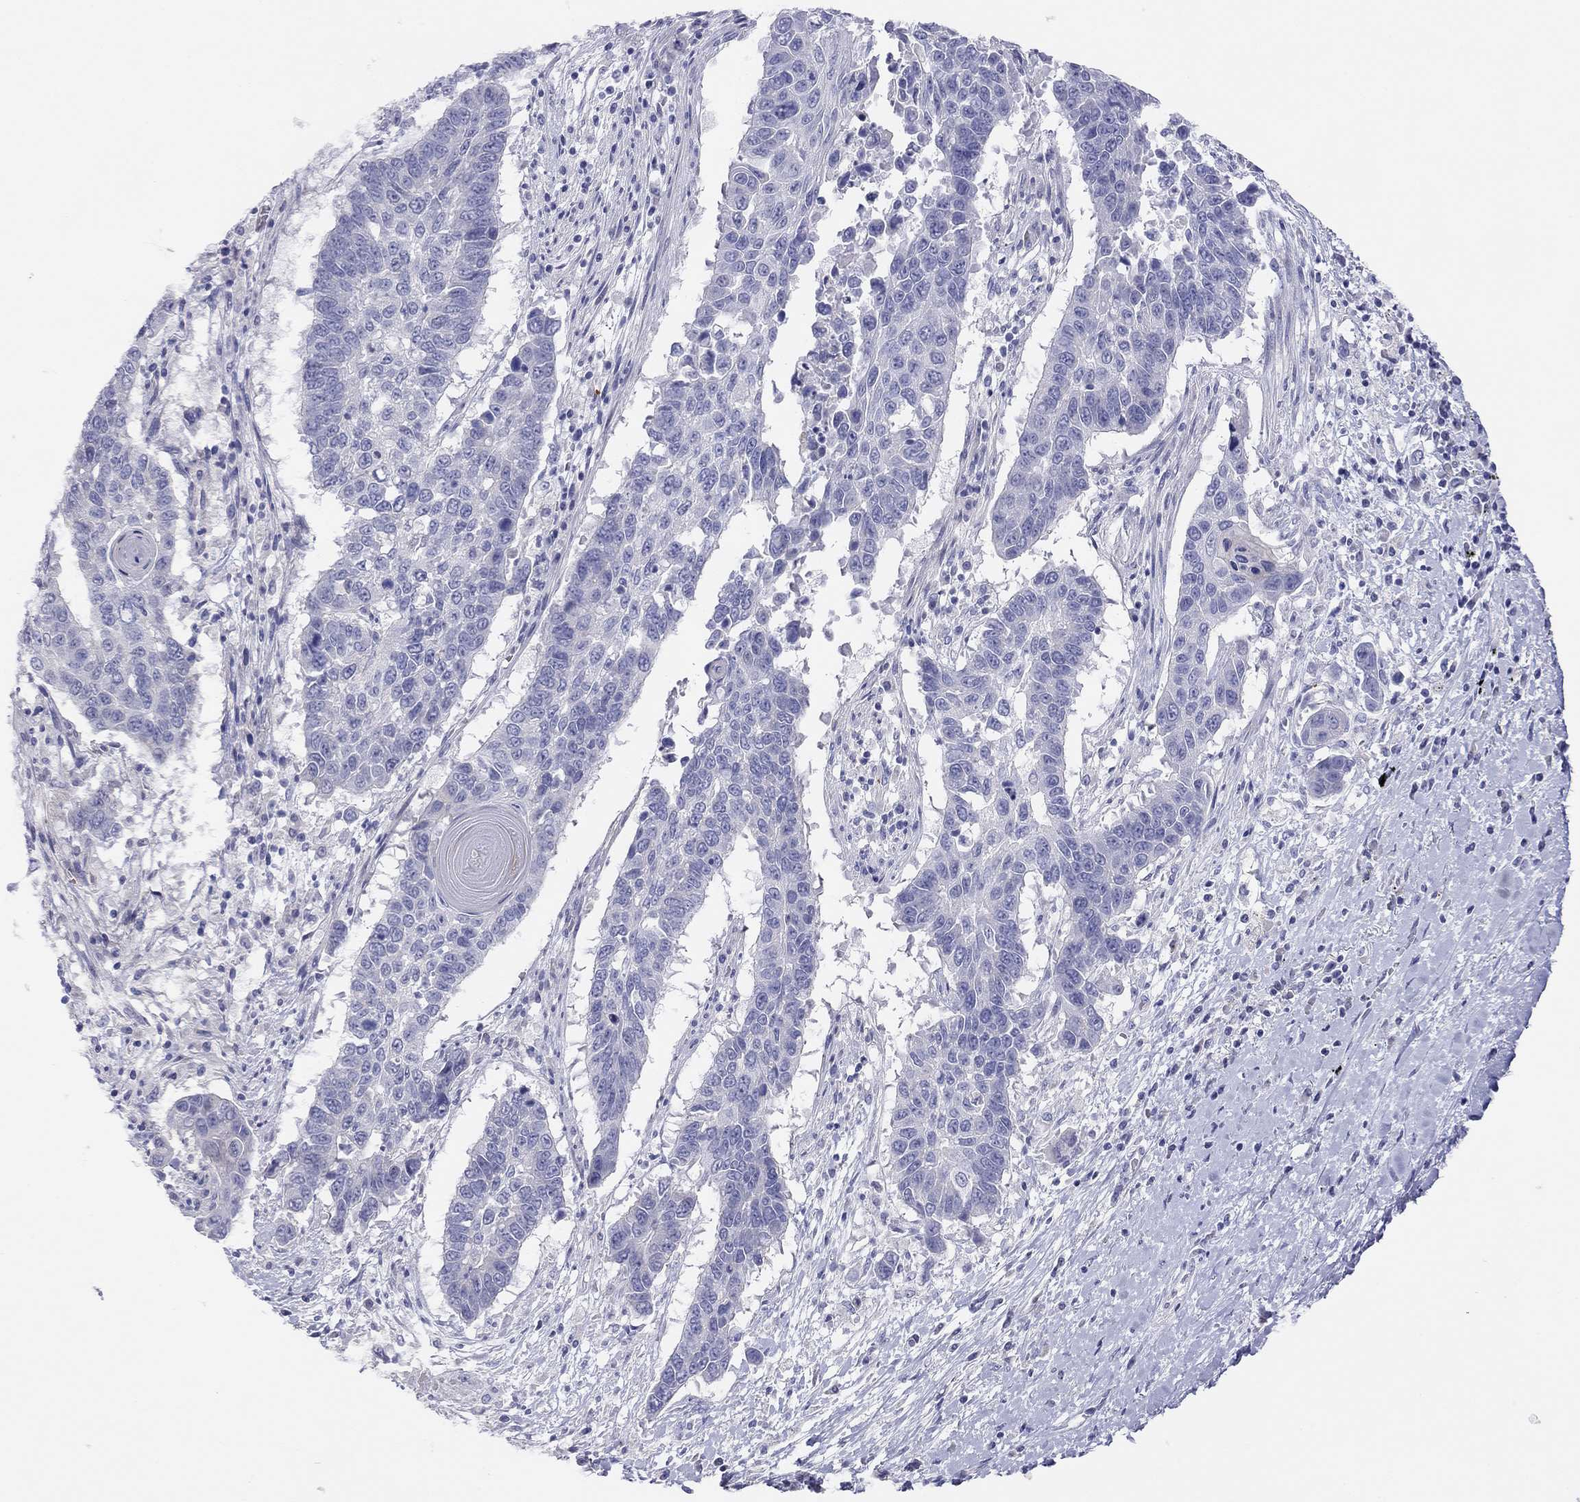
{"staining": {"intensity": "negative", "quantity": "none", "location": "none"}, "tissue": "lung cancer", "cell_type": "Tumor cells", "image_type": "cancer", "snomed": [{"axis": "morphology", "description": "Squamous cell carcinoma, NOS"}, {"axis": "topography", "description": "Lung"}], "caption": "Immunohistochemistry image of human lung cancer (squamous cell carcinoma) stained for a protein (brown), which displays no expression in tumor cells.", "gene": "MGAT4C", "patient": {"sex": "male", "age": 73}}